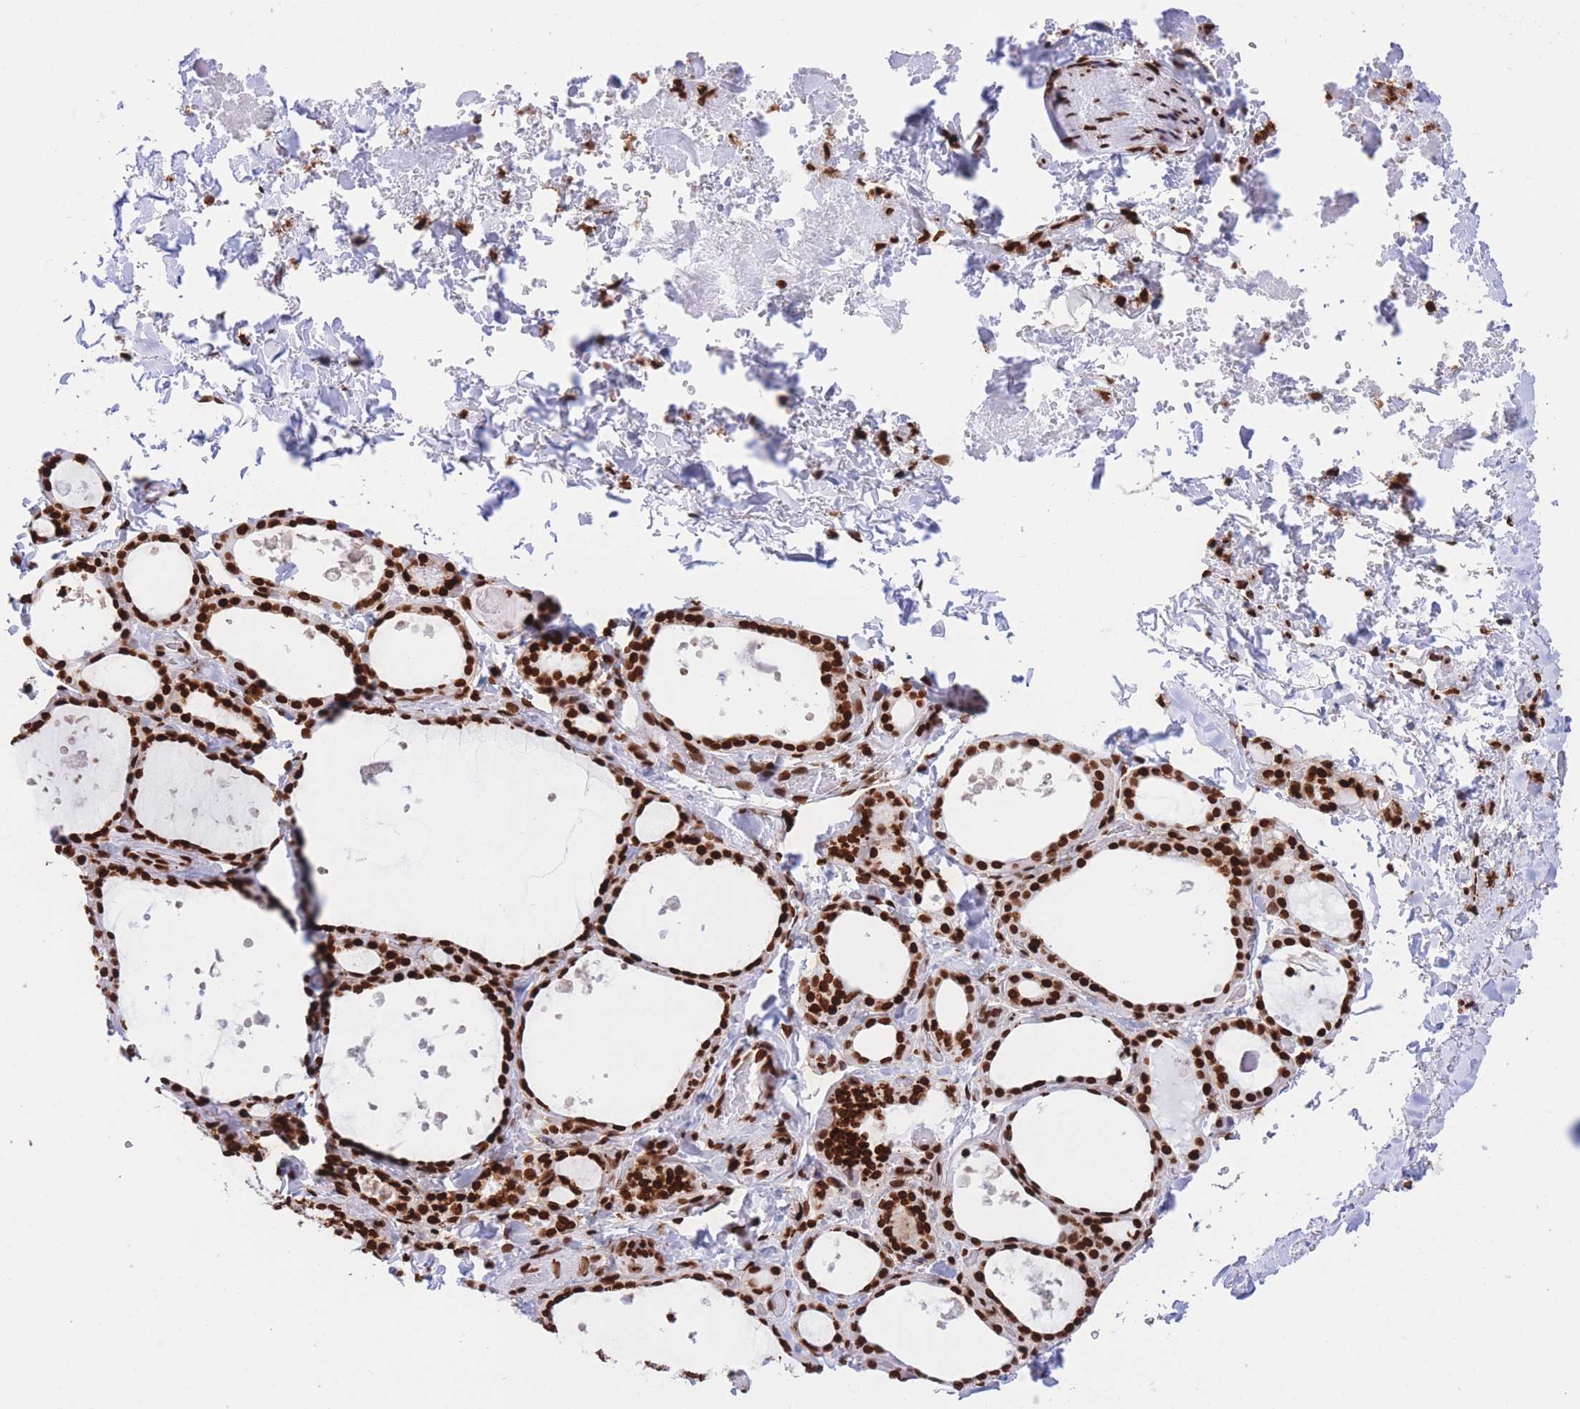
{"staining": {"intensity": "strong", "quantity": ">75%", "location": "nuclear"}, "tissue": "thyroid gland", "cell_type": "Glandular cells", "image_type": "normal", "snomed": [{"axis": "morphology", "description": "Normal tissue, NOS"}, {"axis": "topography", "description": "Thyroid gland"}], "caption": "Immunohistochemical staining of unremarkable human thyroid gland shows >75% levels of strong nuclear protein expression in approximately >75% of glandular cells.", "gene": "H2BC10", "patient": {"sex": "female", "age": 44}}